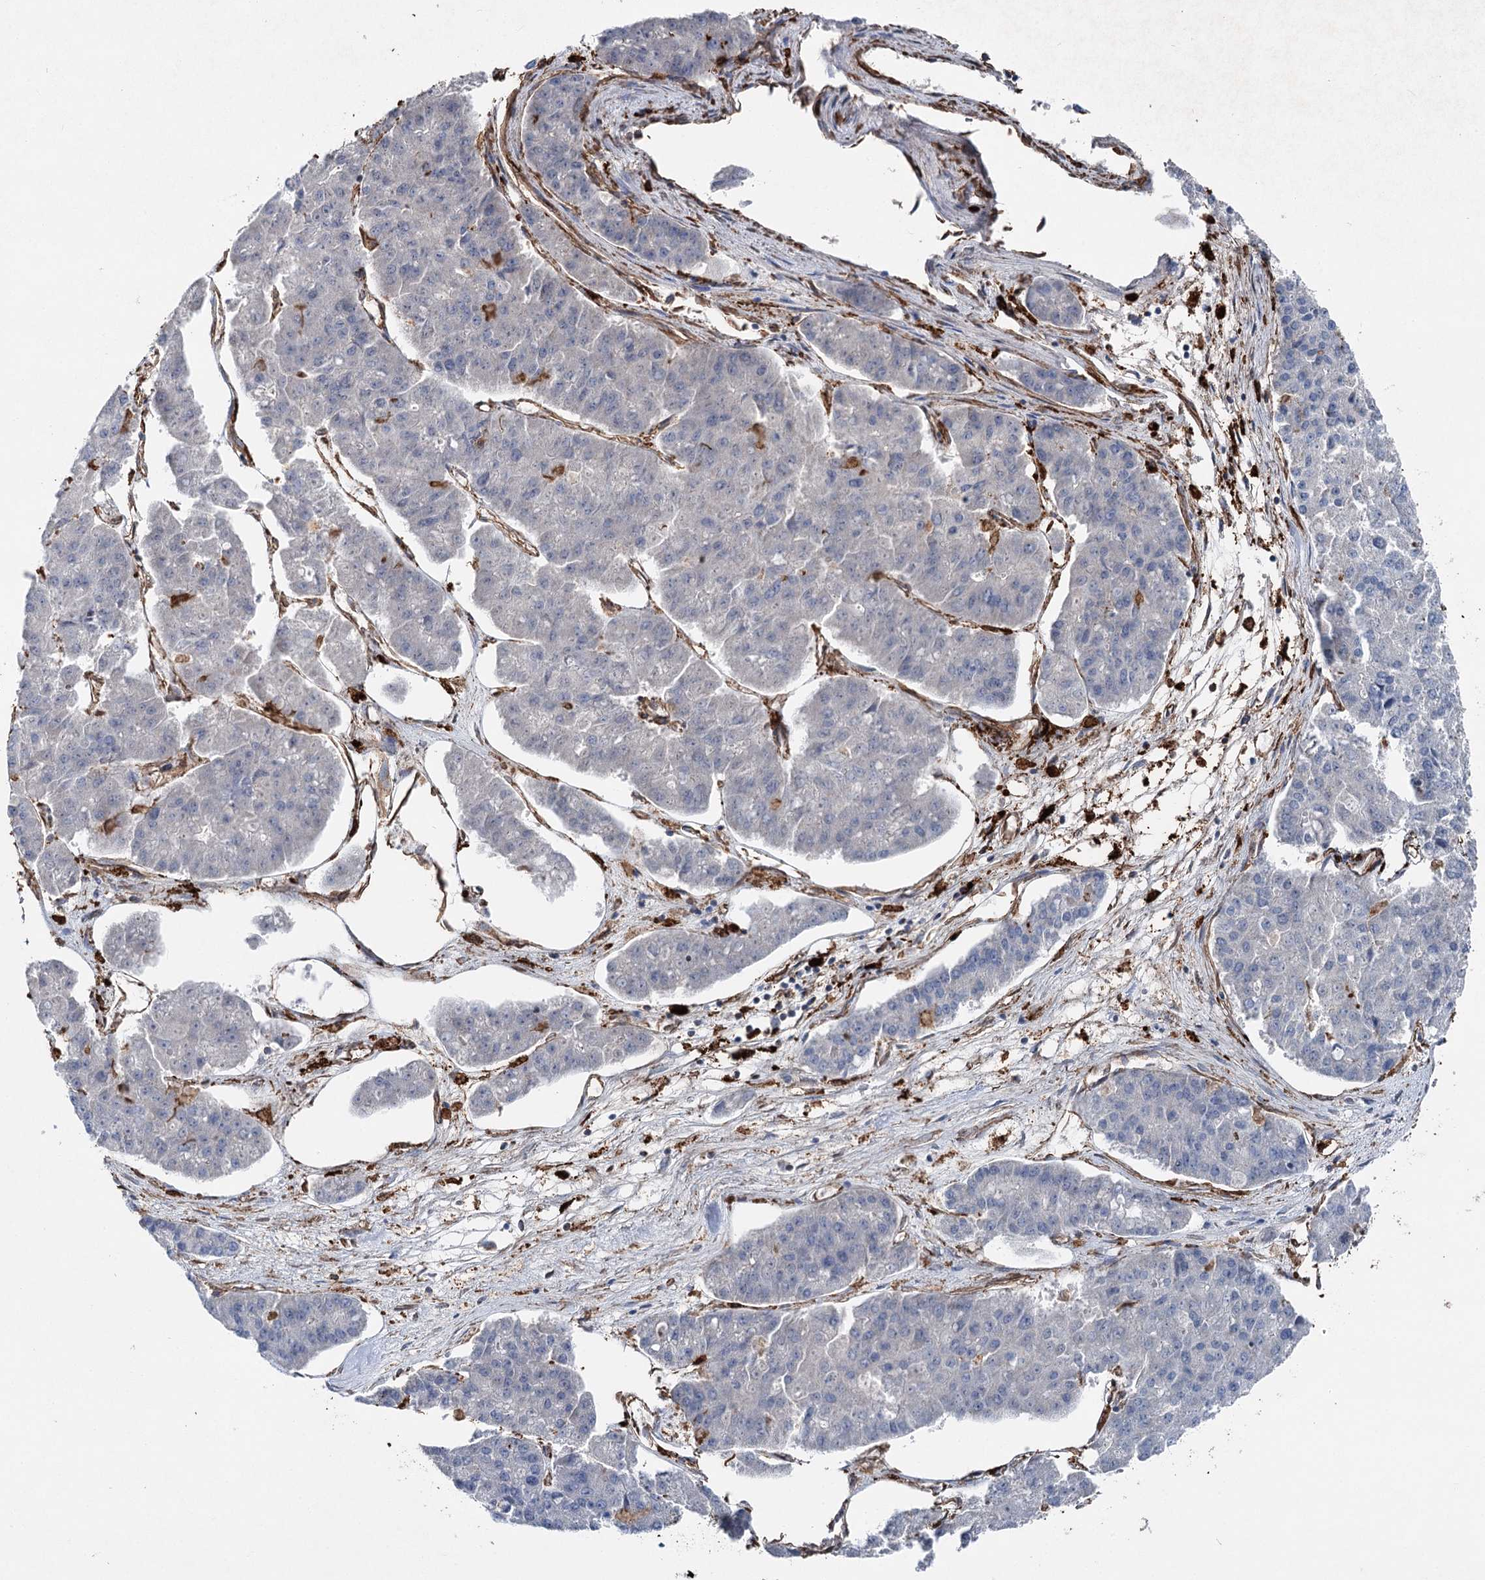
{"staining": {"intensity": "negative", "quantity": "none", "location": "none"}, "tissue": "pancreatic cancer", "cell_type": "Tumor cells", "image_type": "cancer", "snomed": [{"axis": "morphology", "description": "Adenocarcinoma, NOS"}, {"axis": "topography", "description": "Pancreas"}], "caption": "Tumor cells are negative for protein expression in human pancreatic cancer (adenocarcinoma). The staining is performed using DAB (3,3'-diaminobenzidine) brown chromogen with nuclei counter-stained in using hematoxylin.", "gene": "CLEC4M", "patient": {"sex": "male", "age": 50}}